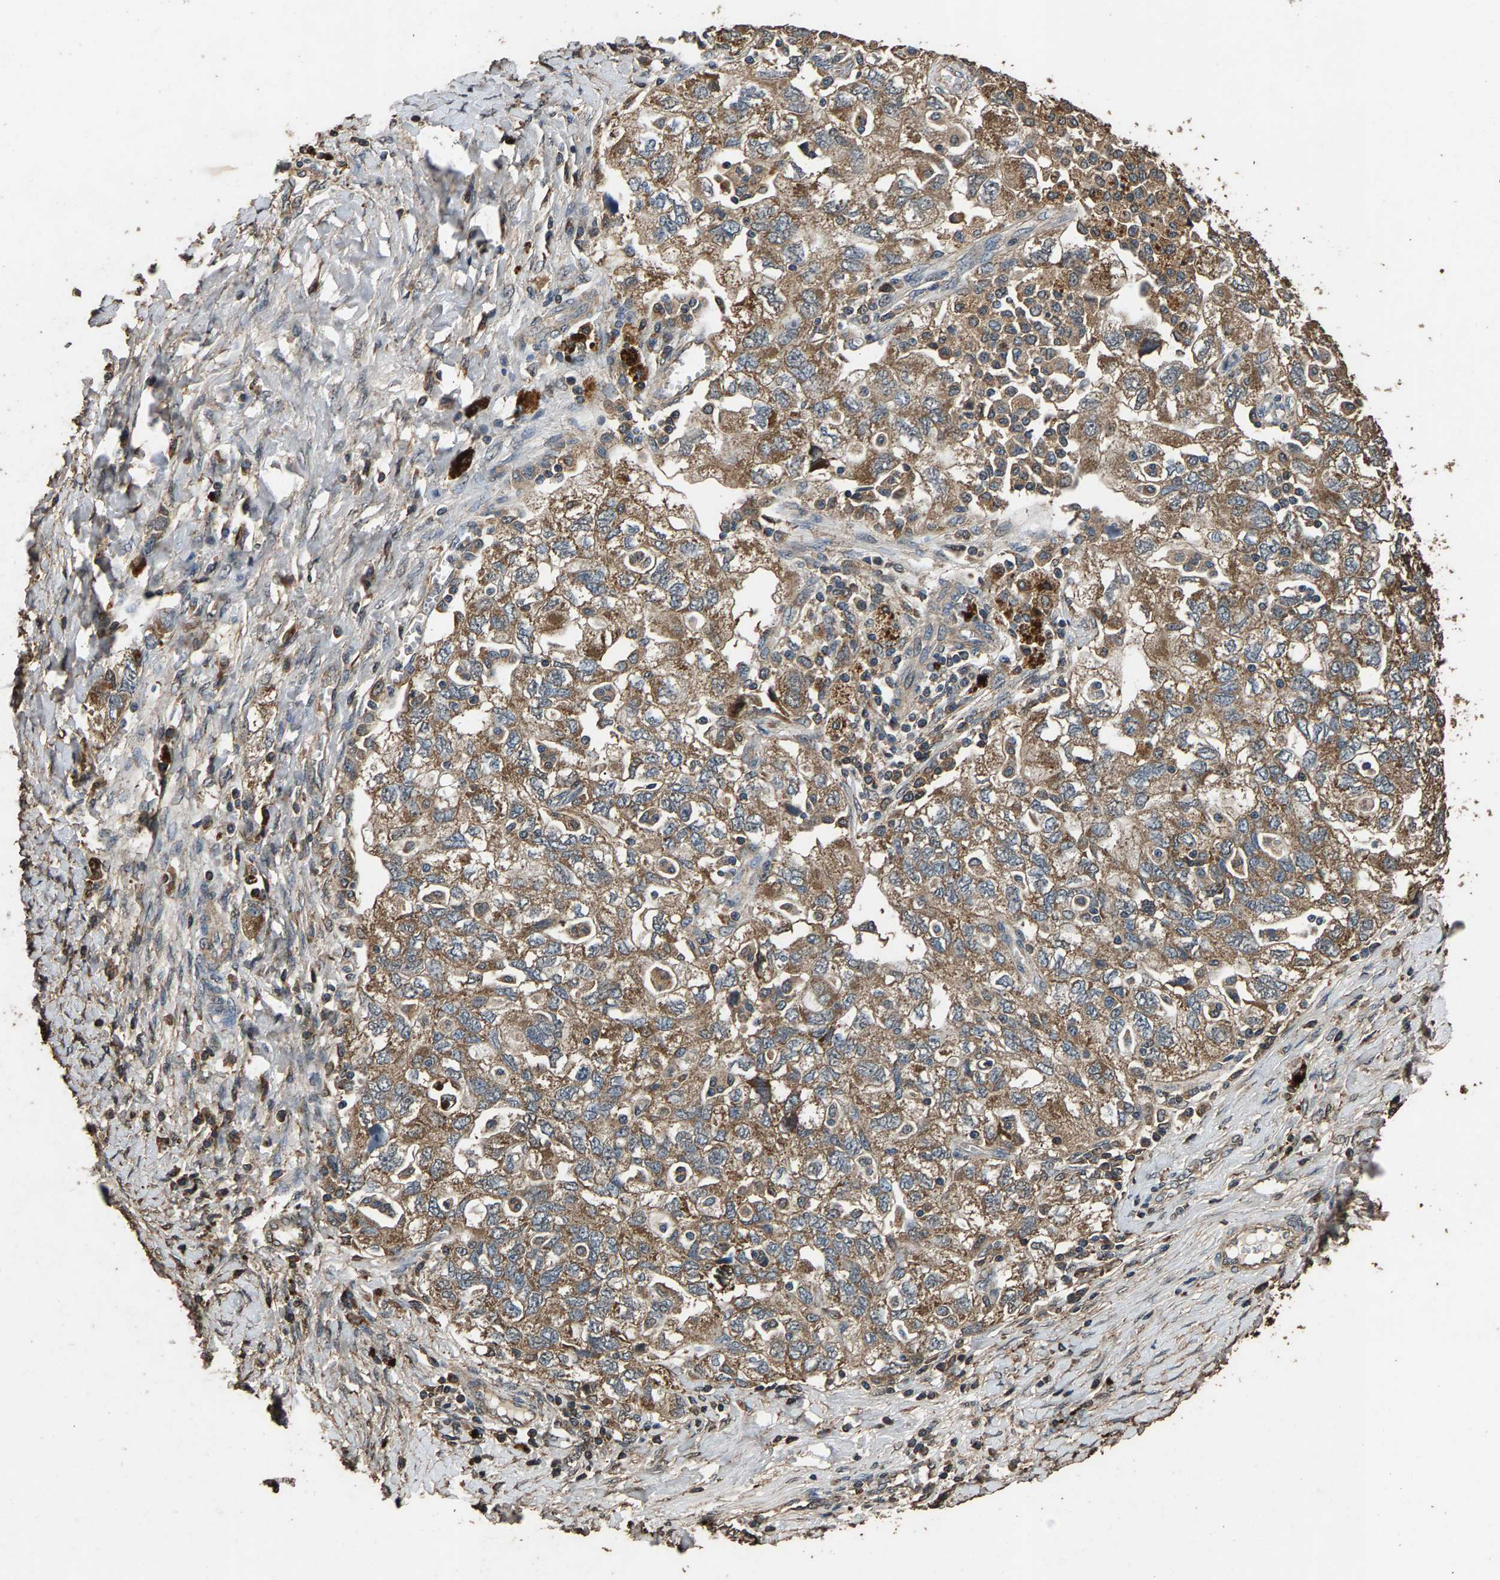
{"staining": {"intensity": "moderate", "quantity": ">75%", "location": "cytoplasmic/membranous"}, "tissue": "ovarian cancer", "cell_type": "Tumor cells", "image_type": "cancer", "snomed": [{"axis": "morphology", "description": "Carcinoma, NOS"}, {"axis": "morphology", "description": "Cystadenocarcinoma, serous, NOS"}, {"axis": "topography", "description": "Ovary"}], "caption": "Moderate cytoplasmic/membranous staining for a protein is identified in approximately >75% of tumor cells of serous cystadenocarcinoma (ovarian) using immunohistochemistry (IHC).", "gene": "MRPL27", "patient": {"sex": "female", "age": 69}}